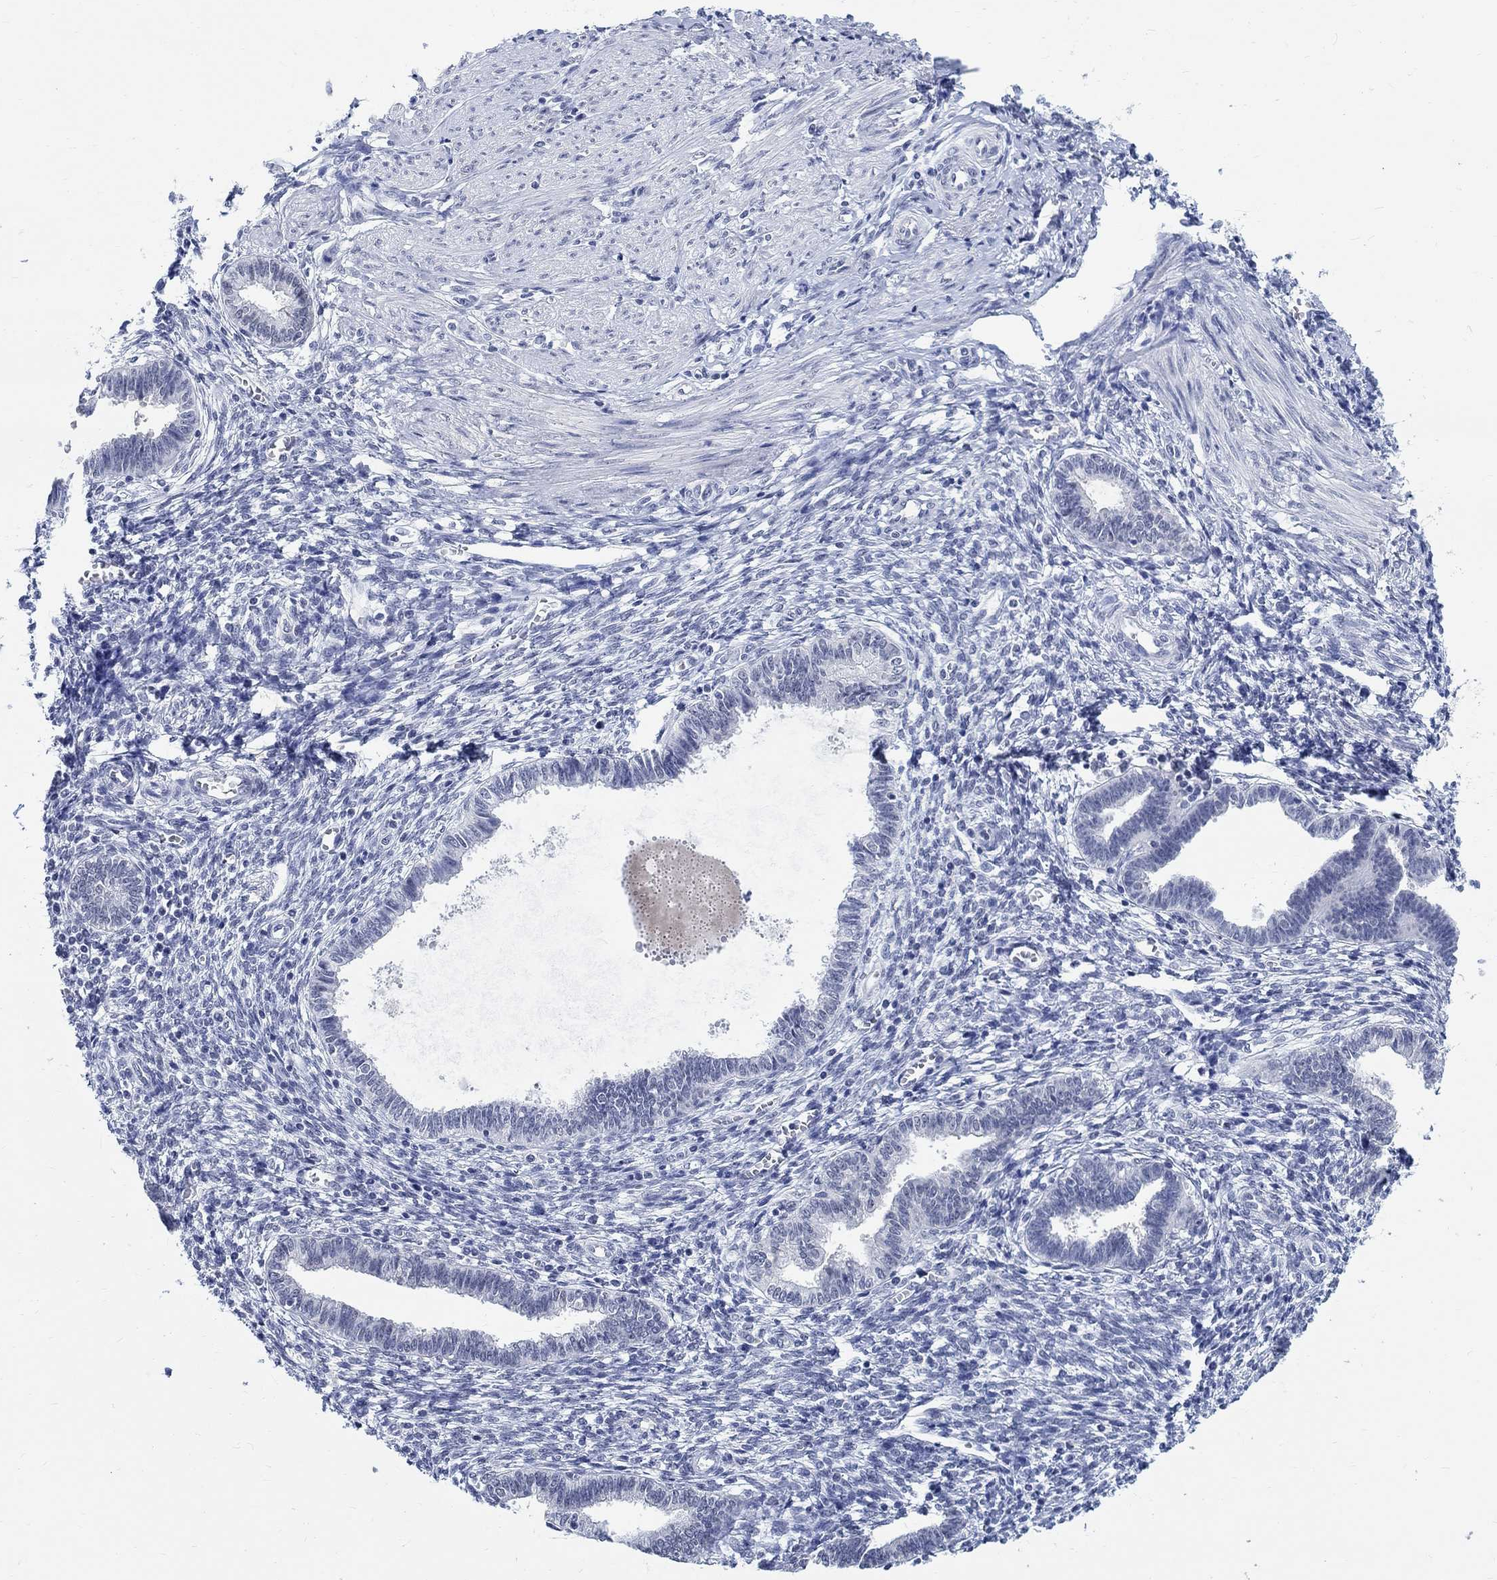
{"staining": {"intensity": "negative", "quantity": "none", "location": "none"}, "tissue": "endometrium", "cell_type": "Cells in endometrial stroma", "image_type": "normal", "snomed": [{"axis": "morphology", "description": "Normal tissue, NOS"}, {"axis": "topography", "description": "Cervix"}, {"axis": "topography", "description": "Endometrium"}], "caption": "Cells in endometrial stroma show no significant staining in benign endometrium. Nuclei are stained in blue.", "gene": "ANKS1B", "patient": {"sex": "female", "age": 37}}